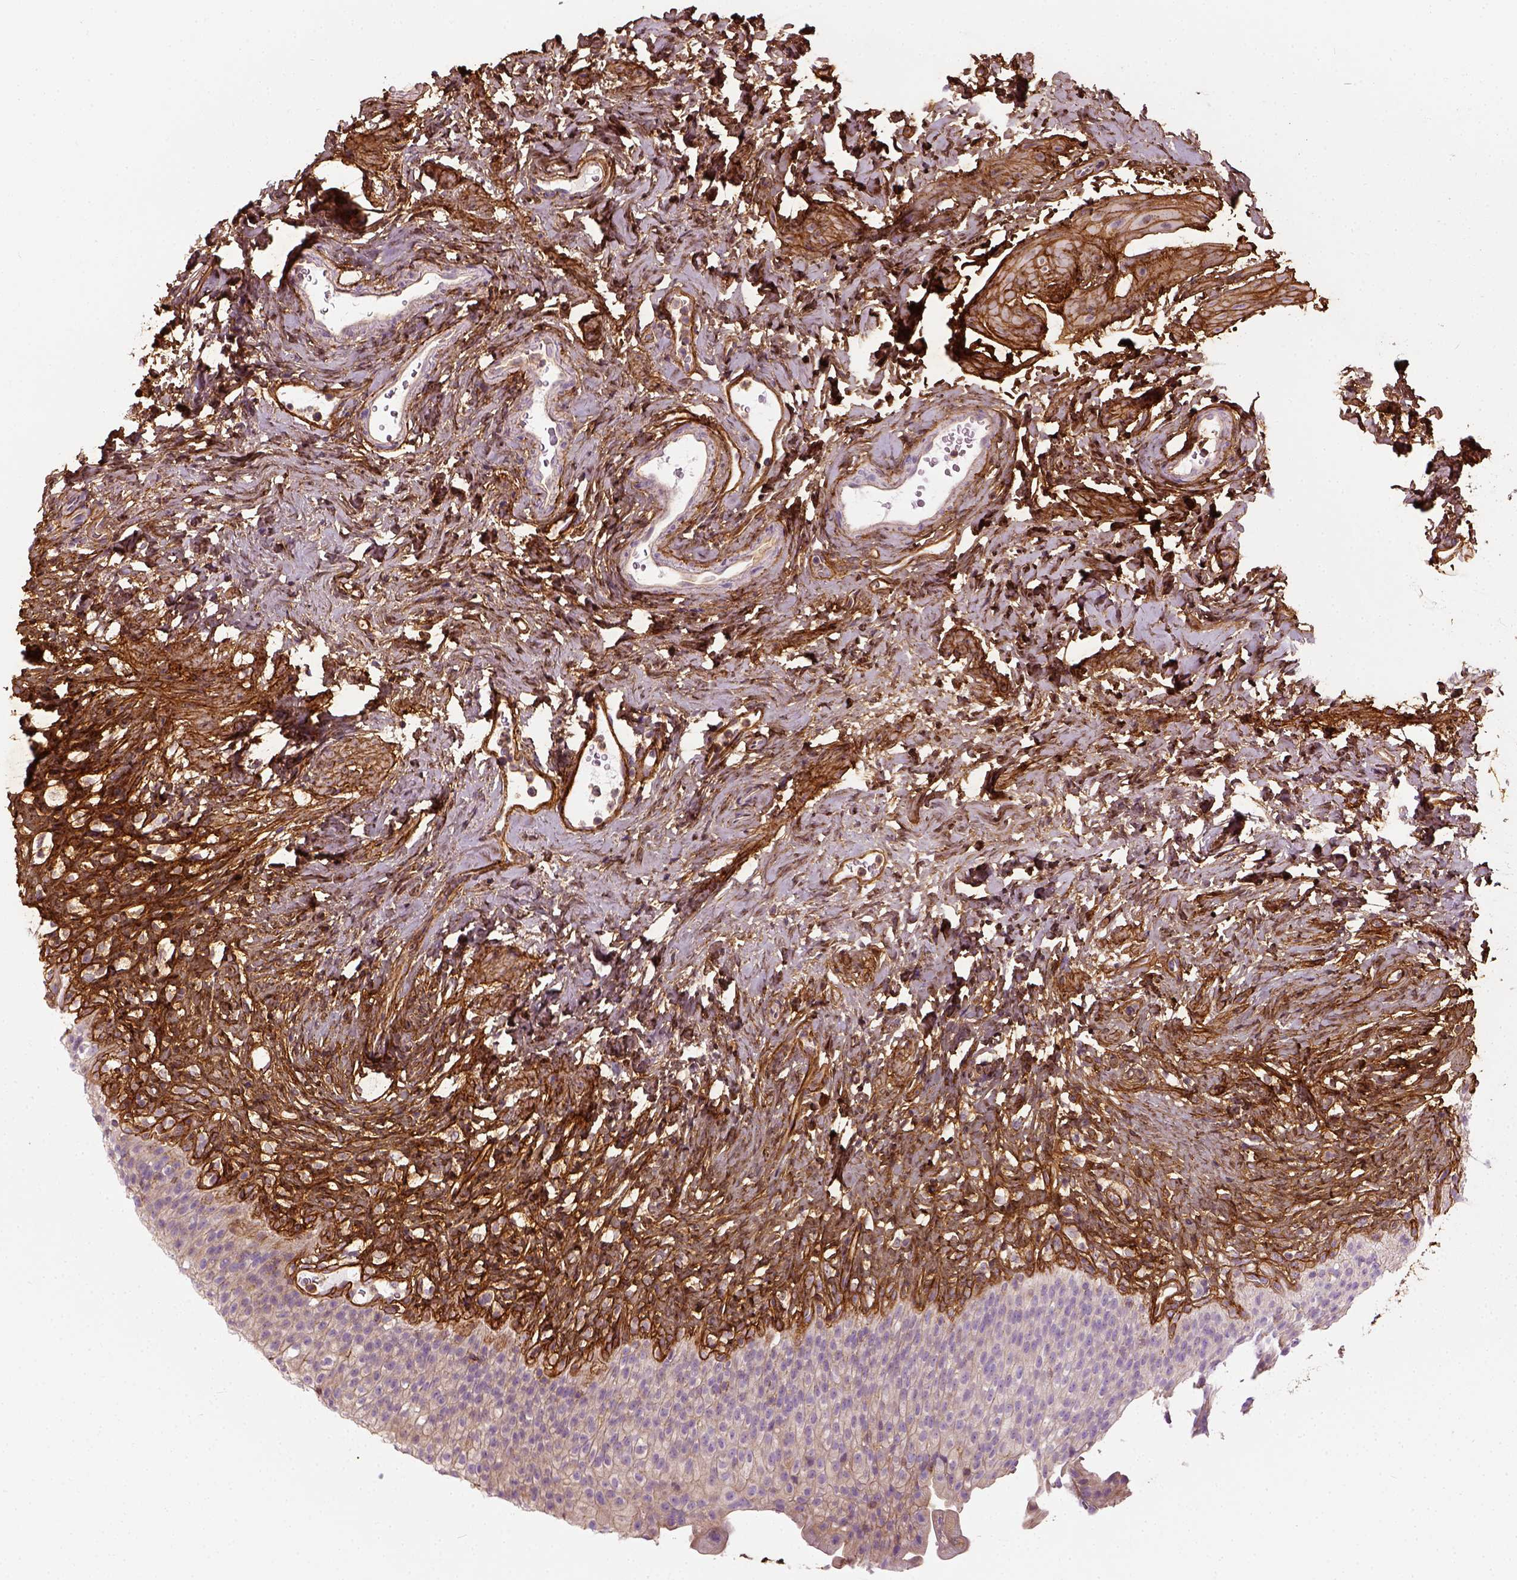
{"staining": {"intensity": "negative", "quantity": "none", "location": "none"}, "tissue": "urinary bladder", "cell_type": "Urothelial cells", "image_type": "normal", "snomed": [{"axis": "morphology", "description": "Normal tissue, NOS"}, {"axis": "topography", "description": "Urinary bladder"}, {"axis": "topography", "description": "Prostate"}], "caption": "This image is of benign urinary bladder stained with immunohistochemistry (IHC) to label a protein in brown with the nuclei are counter-stained blue. There is no positivity in urothelial cells. (DAB IHC with hematoxylin counter stain).", "gene": "COL6A2", "patient": {"sex": "male", "age": 76}}